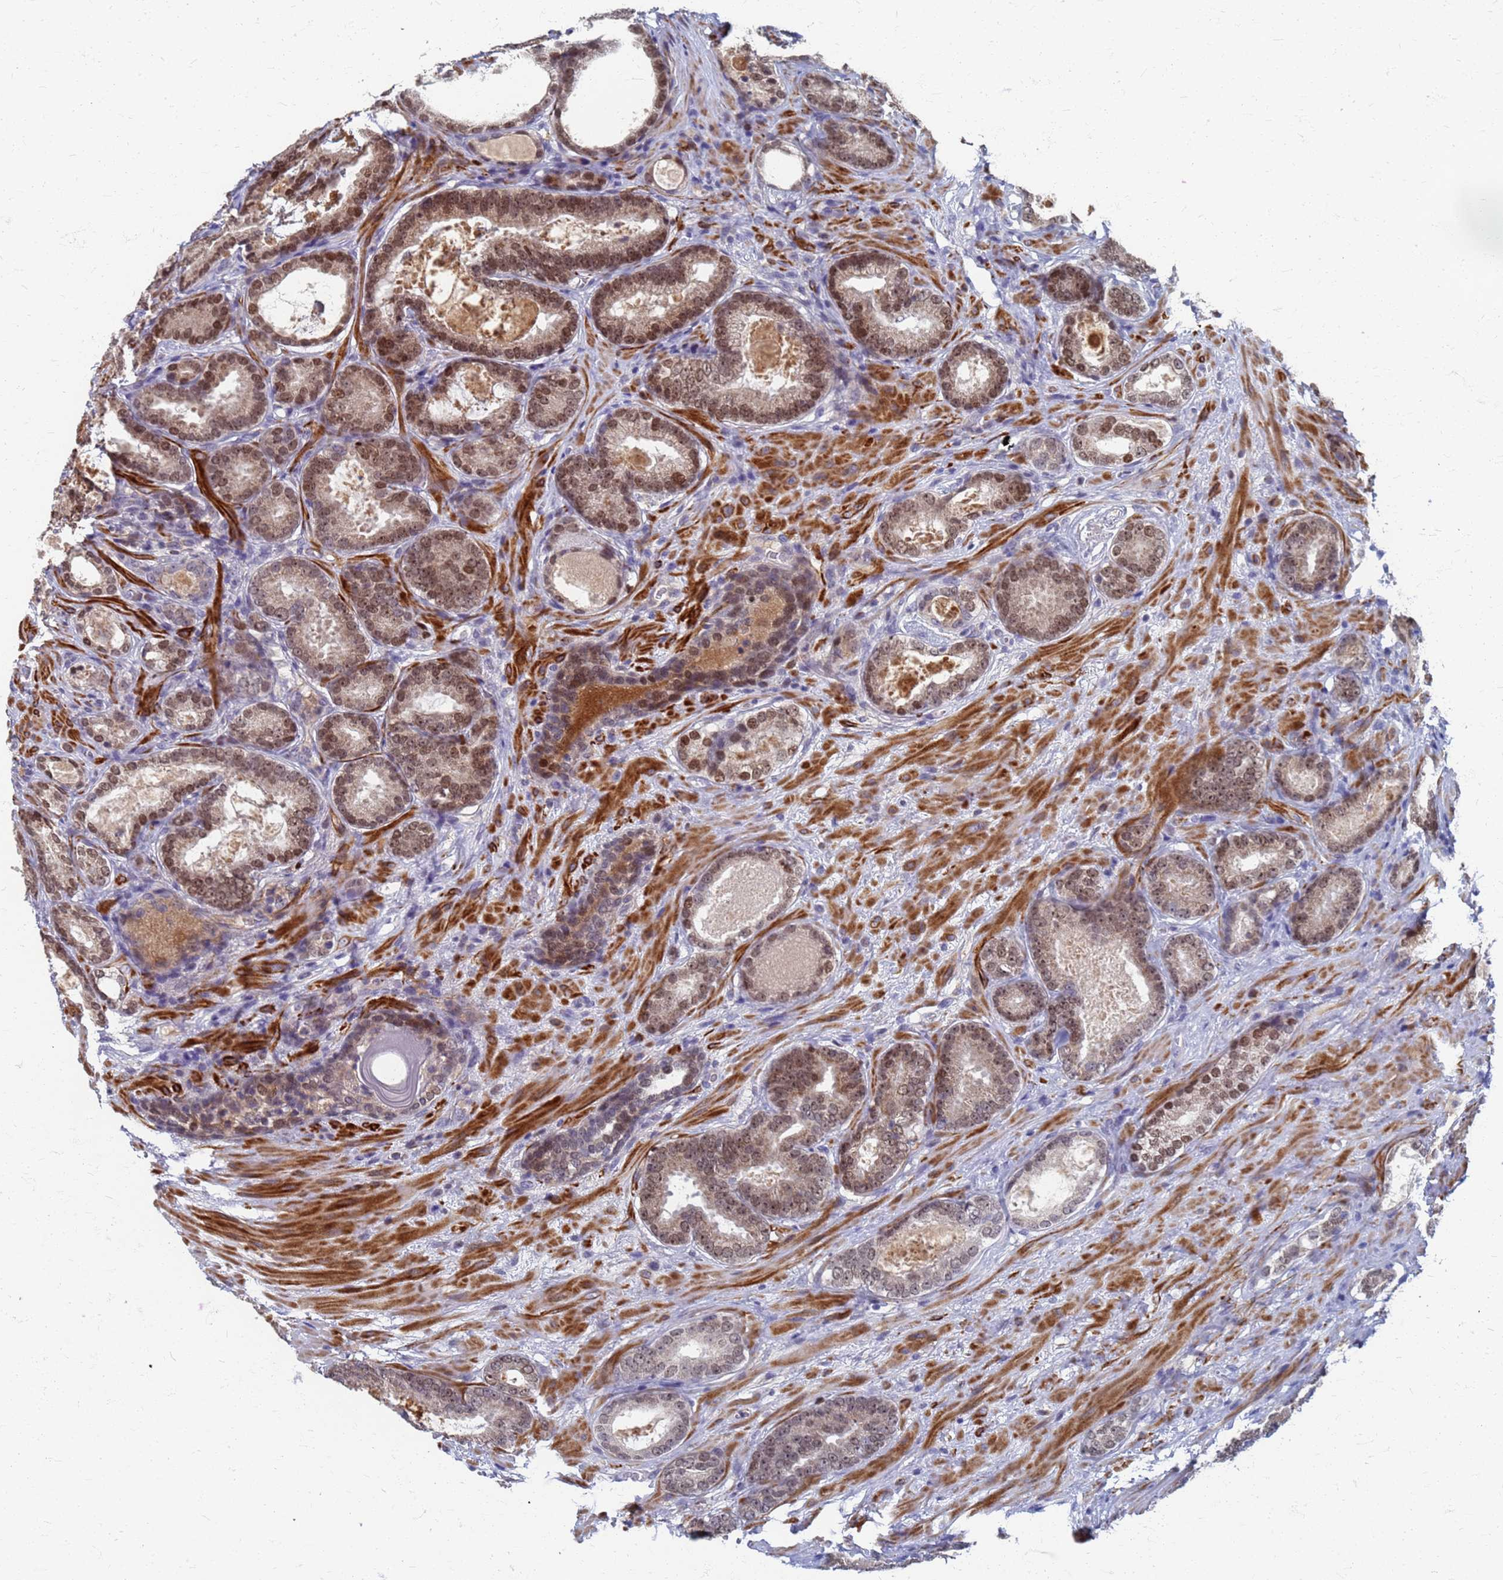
{"staining": {"intensity": "moderate", "quantity": ">75%", "location": "nuclear"}, "tissue": "prostate cancer", "cell_type": "Tumor cells", "image_type": "cancer", "snomed": [{"axis": "morphology", "description": "Adenocarcinoma, High grade"}, {"axis": "topography", "description": "Prostate"}], "caption": "IHC of human prostate adenocarcinoma (high-grade) exhibits medium levels of moderate nuclear staining in approximately >75% of tumor cells. Nuclei are stained in blue.", "gene": "ATPAF1", "patient": {"sex": "male", "age": 66}}